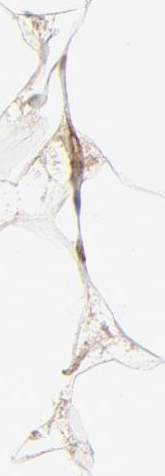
{"staining": {"intensity": "negative", "quantity": "none", "location": "none"}, "tissue": "adipose tissue", "cell_type": "Adipocytes", "image_type": "normal", "snomed": [{"axis": "morphology", "description": "Normal tissue, NOS"}, {"axis": "morphology", "description": "Duct carcinoma"}, {"axis": "topography", "description": "Breast"}, {"axis": "topography", "description": "Adipose tissue"}], "caption": "High power microscopy histopathology image of an immunohistochemistry (IHC) histopathology image of benign adipose tissue, revealing no significant positivity in adipocytes.", "gene": "ABLIM3", "patient": {"sex": "female", "age": 37}}